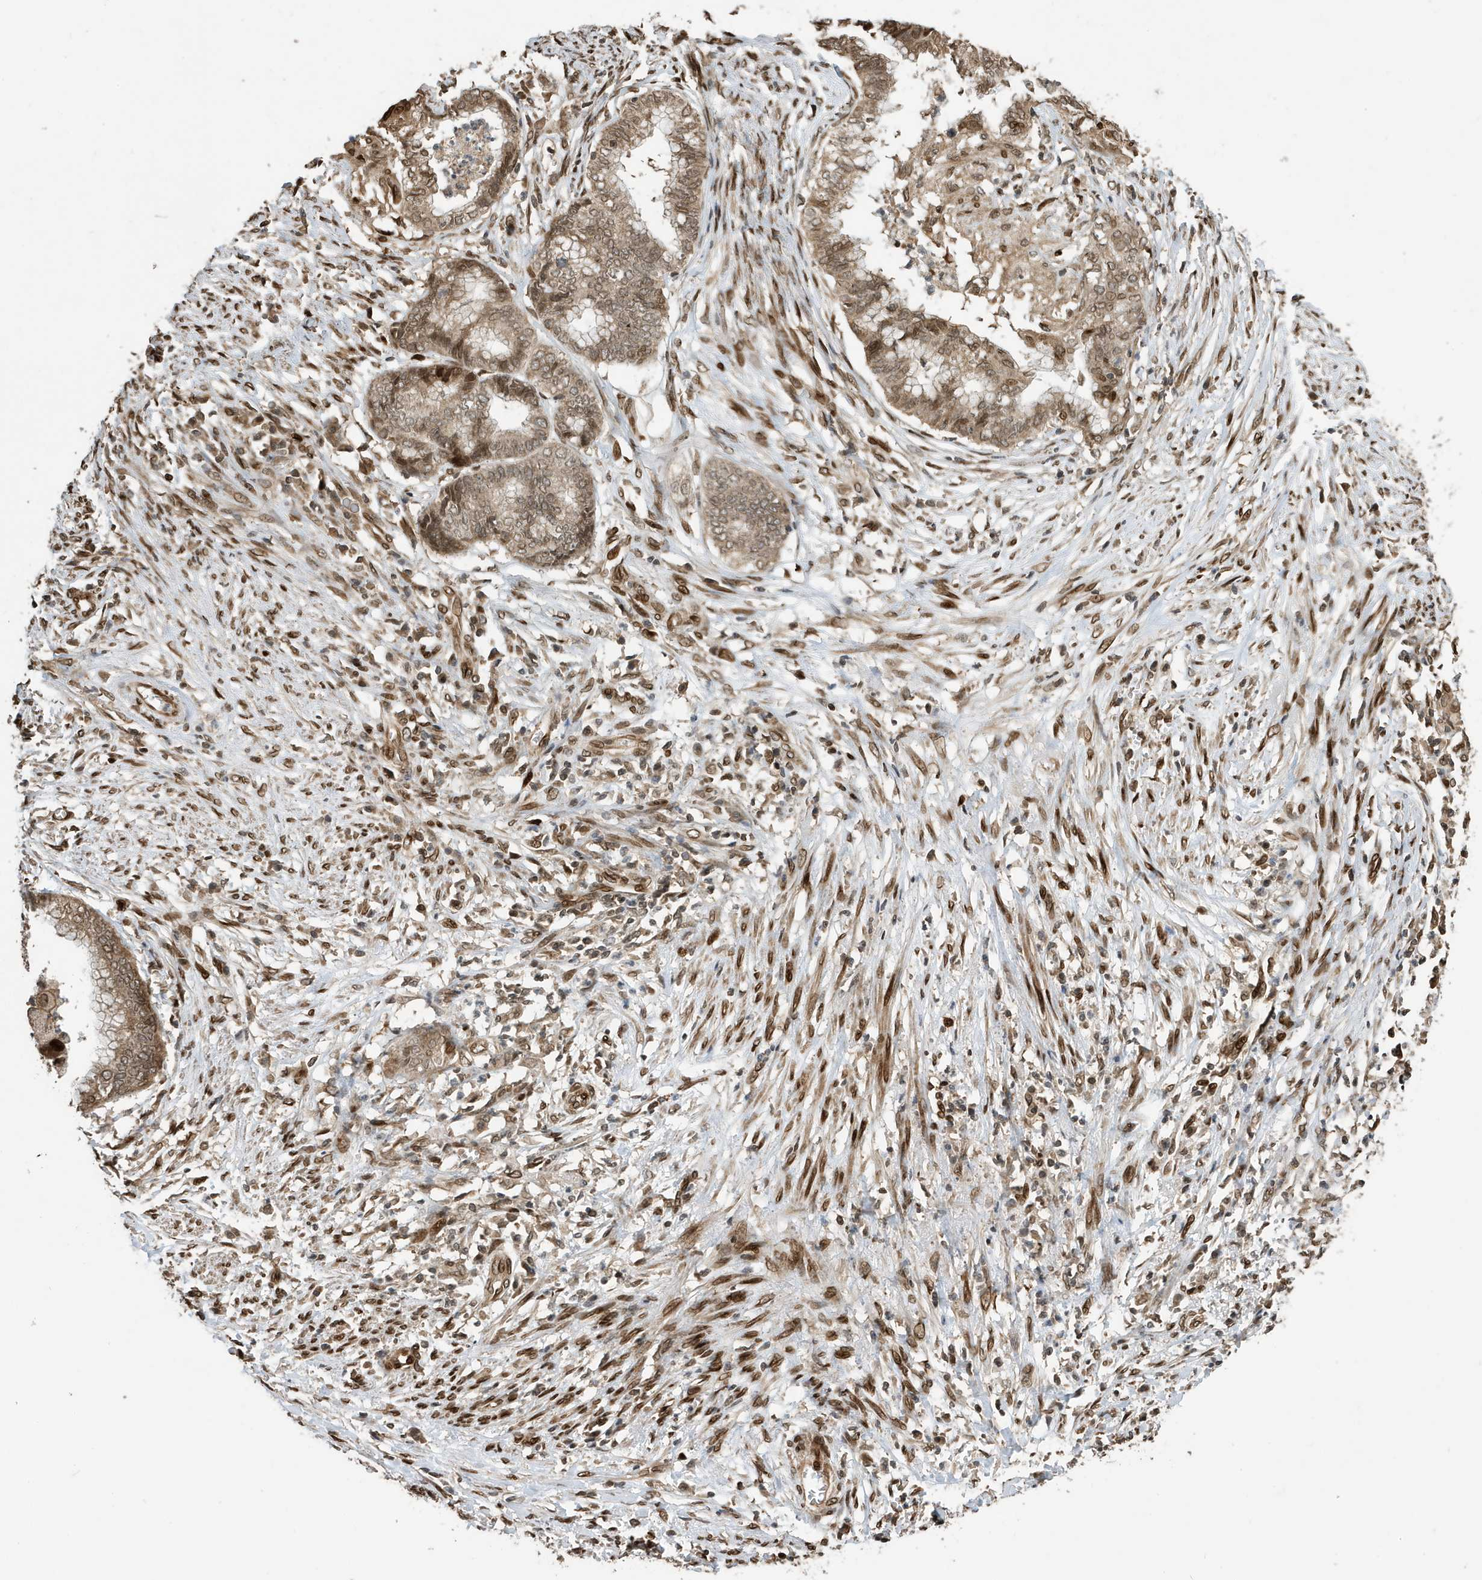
{"staining": {"intensity": "moderate", "quantity": ">75%", "location": "cytoplasmic/membranous,nuclear"}, "tissue": "endometrial cancer", "cell_type": "Tumor cells", "image_type": "cancer", "snomed": [{"axis": "morphology", "description": "Necrosis, NOS"}, {"axis": "morphology", "description": "Adenocarcinoma, NOS"}, {"axis": "topography", "description": "Endometrium"}], "caption": "Immunohistochemistry image of neoplastic tissue: endometrial cancer stained using IHC displays medium levels of moderate protein expression localized specifically in the cytoplasmic/membranous and nuclear of tumor cells, appearing as a cytoplasmic/membranous and nuclear brown color.", "gene": "DUSP18", "patient": {"sex": "female", "age": 79}}